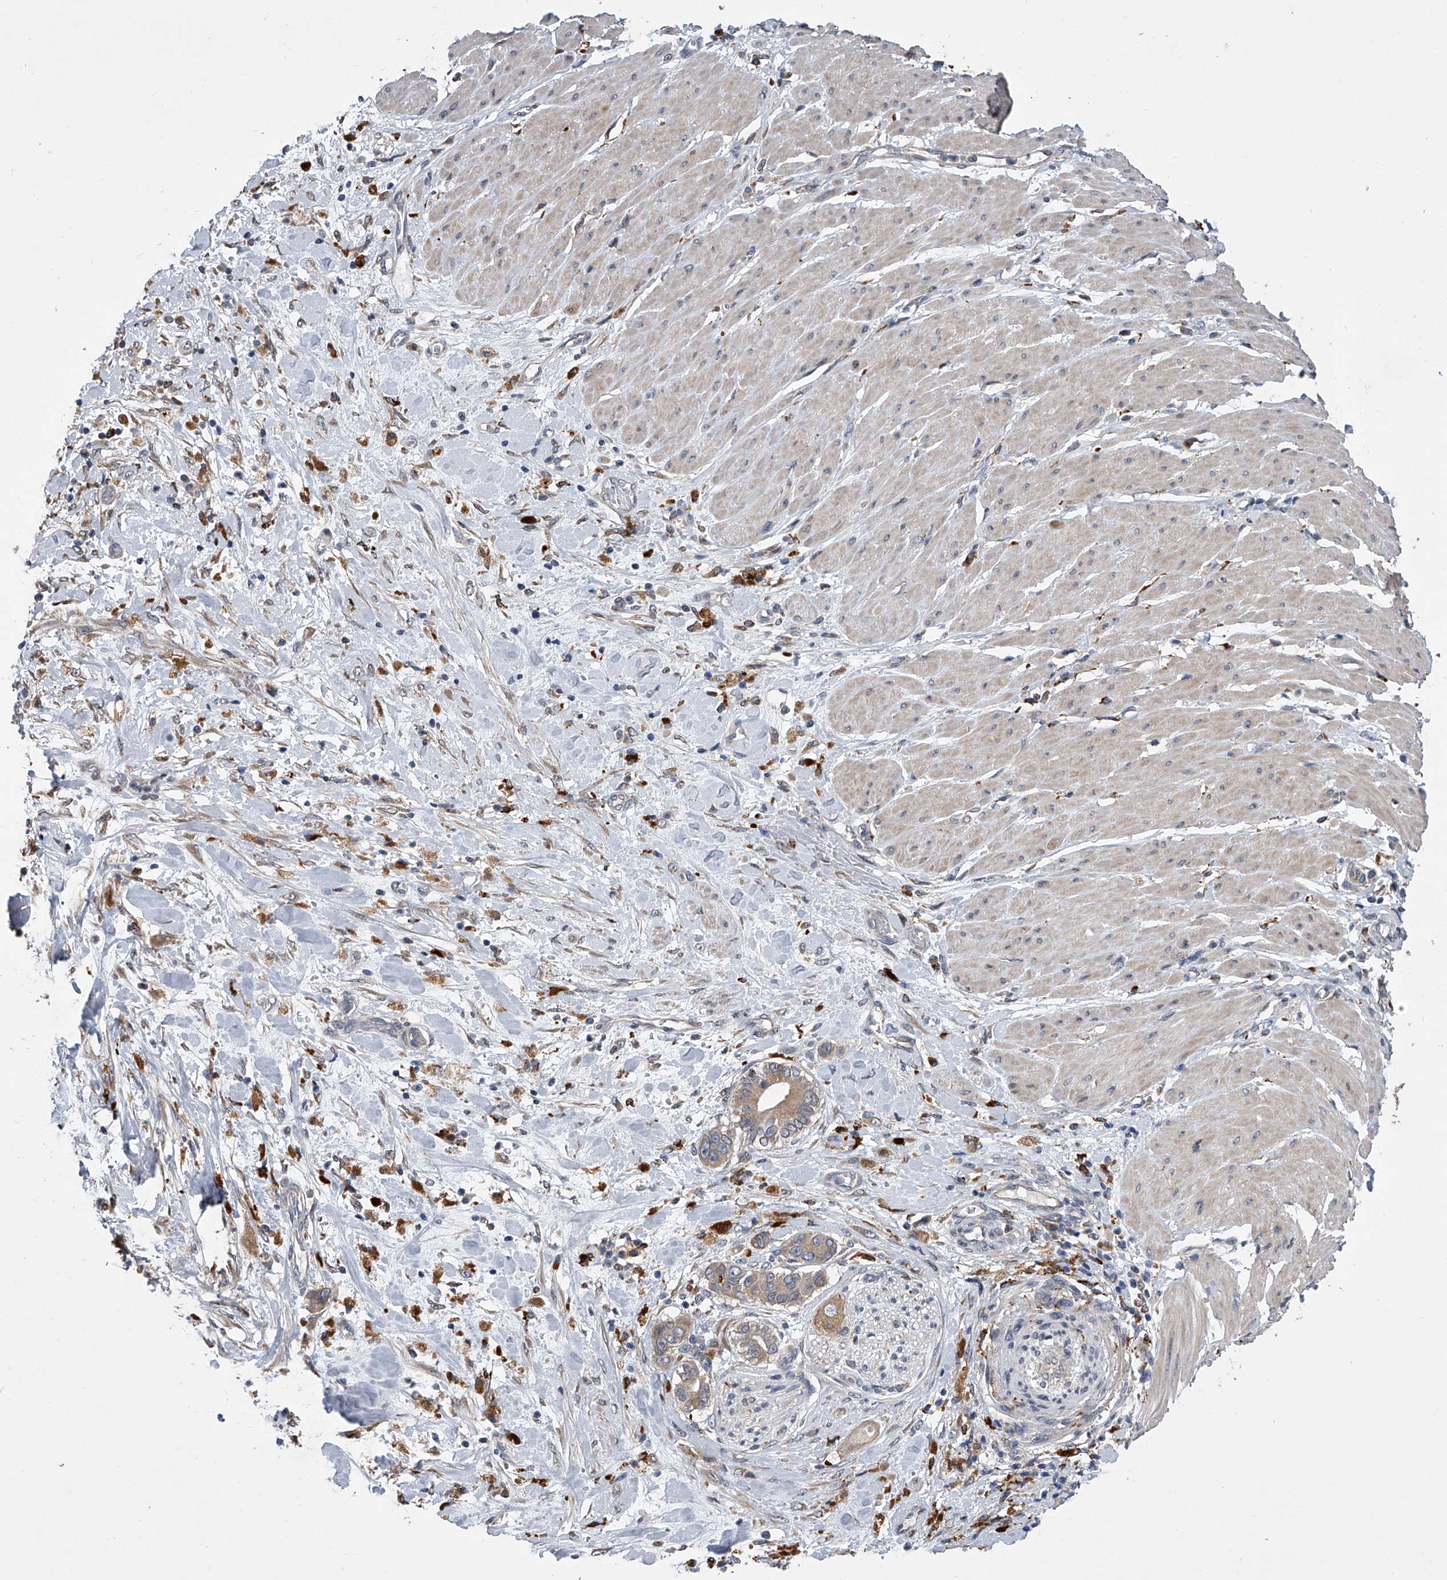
{"staining": {"intensity": "moderate", "quantity": ">75%", "location": "cytoplasmic/membranous"}, "tissue": "pancreatic cancer", "cell_type": "Tumor cells", "image_type": "cancer", "snomed": [{"axis": "morphology", "description": "Adenocarcinoma, NOS"}, {"axis": "topography", "description": "Pancreas"}], "caption": "Immunohistochemical staining of pancreatic cancer (adenocarcinoma) shows medium levels of moderate cytoplasmic/membranous protein positivity in about >75% of tumor cells. The staining is performed using DAB brown chromogen to label protein expression. The nuclei are counter-stained blue using hematoxylin.", "gene": "TRIM8", "patient": {"sex": "male", "age": 68}}